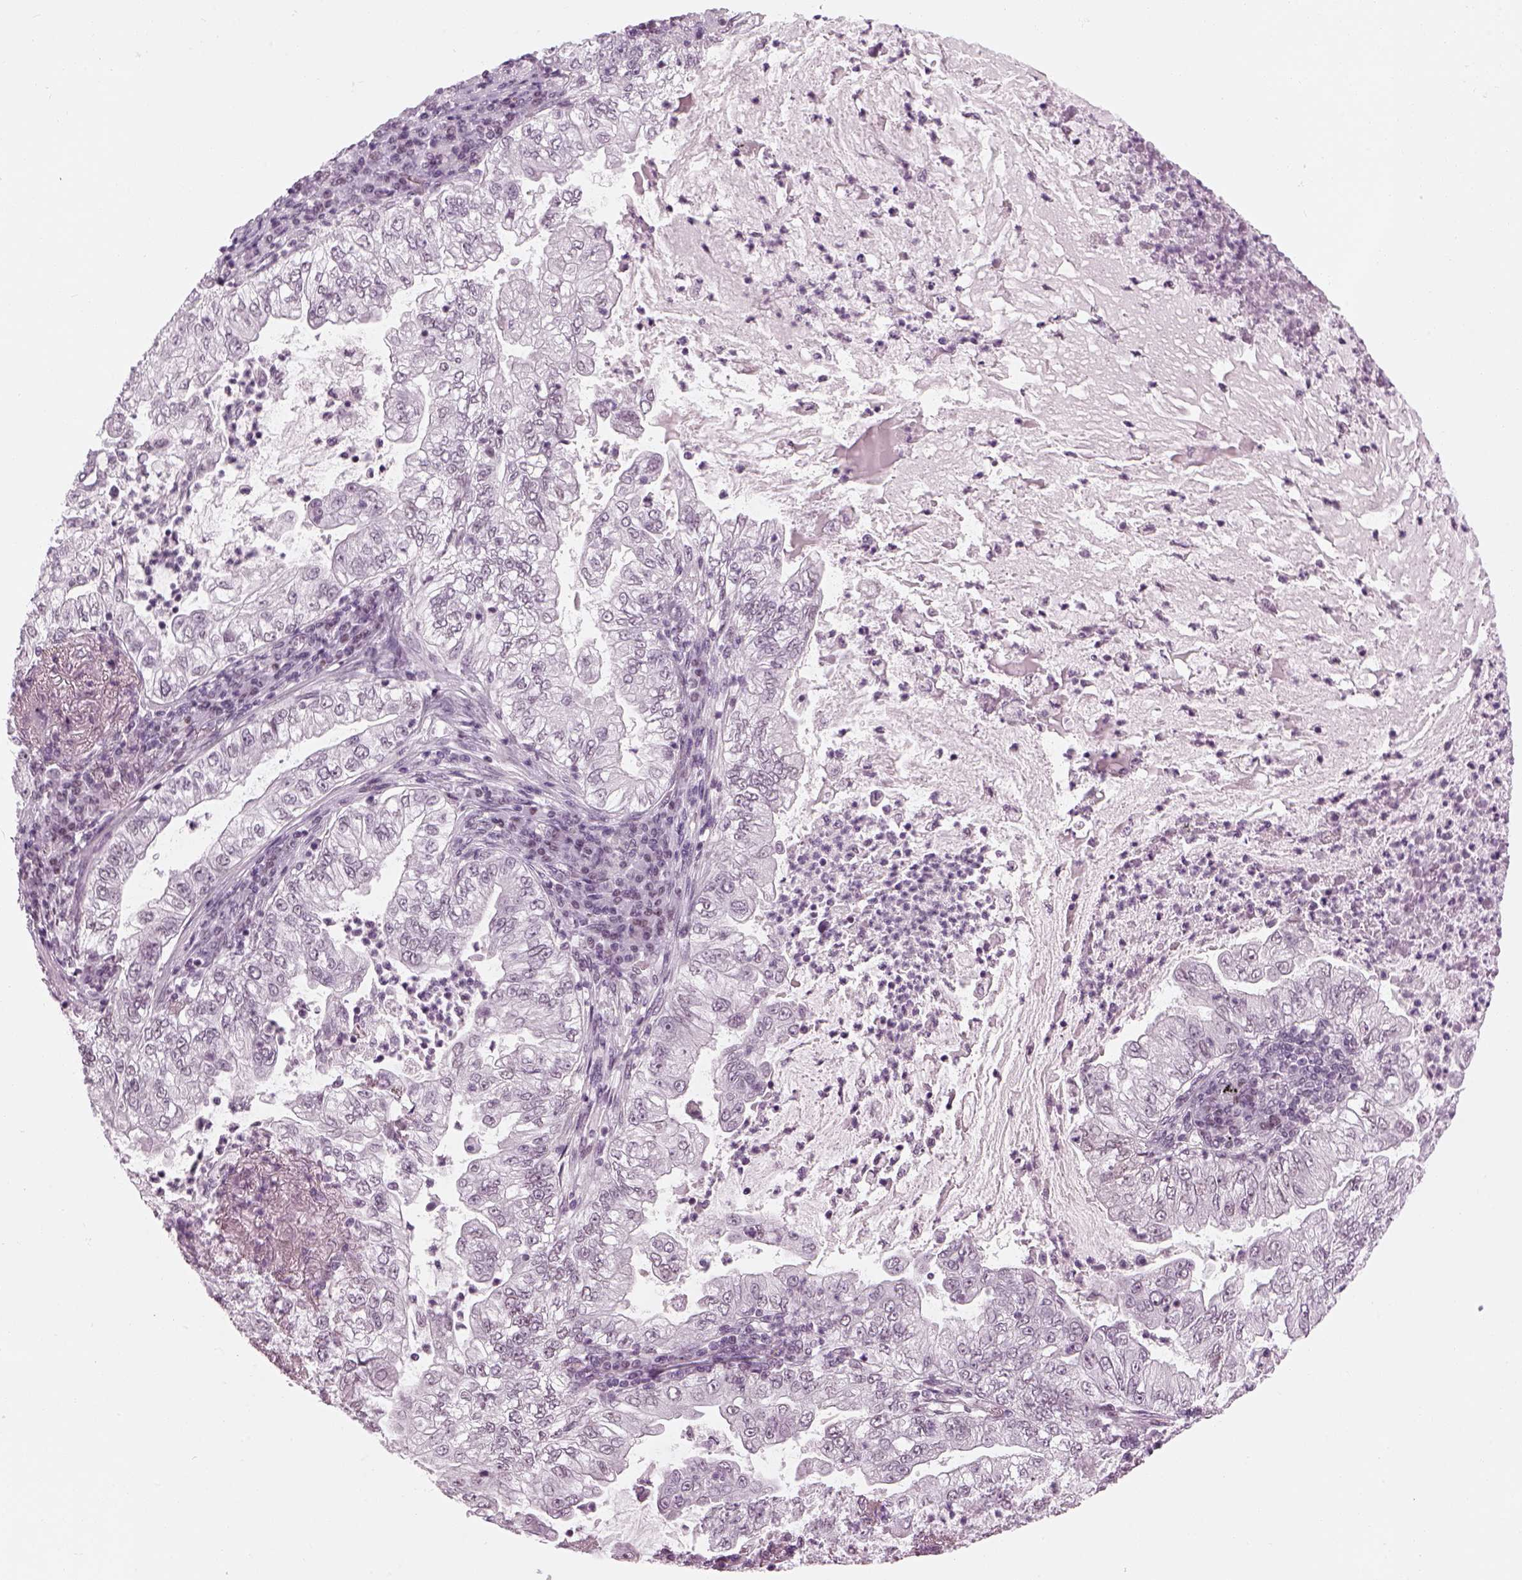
{"staining": {"intensity": "negative", "quantity": "none", "location": "none"}, "tissue": "lung cancer", "cell_type": "Tumor cells", "image_type": "cancer", "snomed": [{"axis": "morphology", "description": "Adenocarcinoma, NOS"}, {"axis": "topography", "description": "Lung"}], "caption": "The micrograph shows no significant positivity in tumor cells of lung adenocarcinoma.", "gene": "KCNG2", "patient": {"sex": "female", "age": 73}}